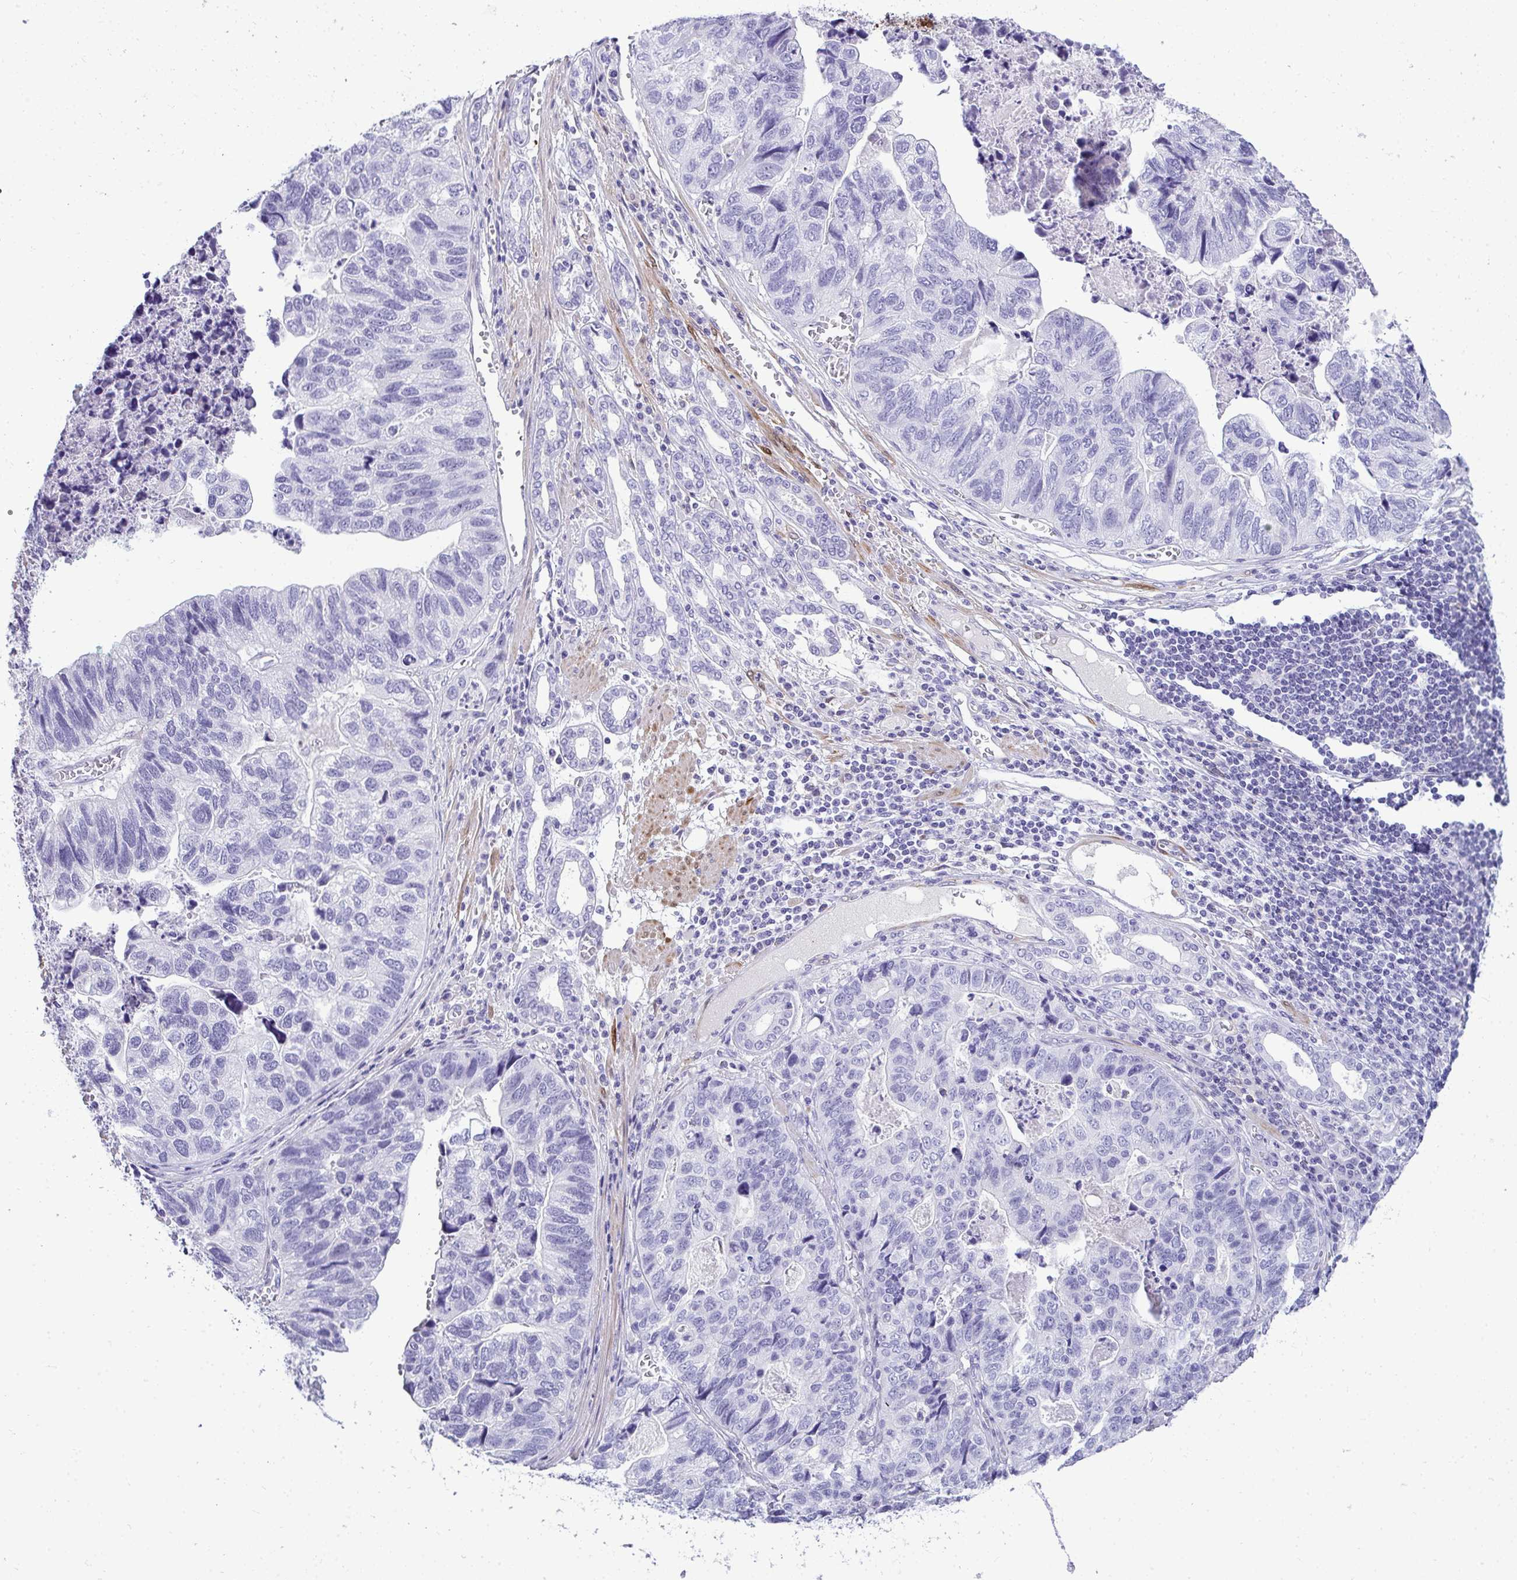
{"staining": {"intensity": "negative", "quantity": "none", "location": "none"}, "tissue": "stomach cancer", "cell_type": "Tumor cells", "image_type": "cancer", "snomed": [{"axis": "morphology", "description": "Adenocarcinoma, NOS"}, {"axis": "topography", "description": "Stomach, upper"}], "caption": "Protein analysis of stomach cancer shows no significant expression in tumor cells.", "gene": "HSPB6", "patient": {"sex": "female", "age": 67}}